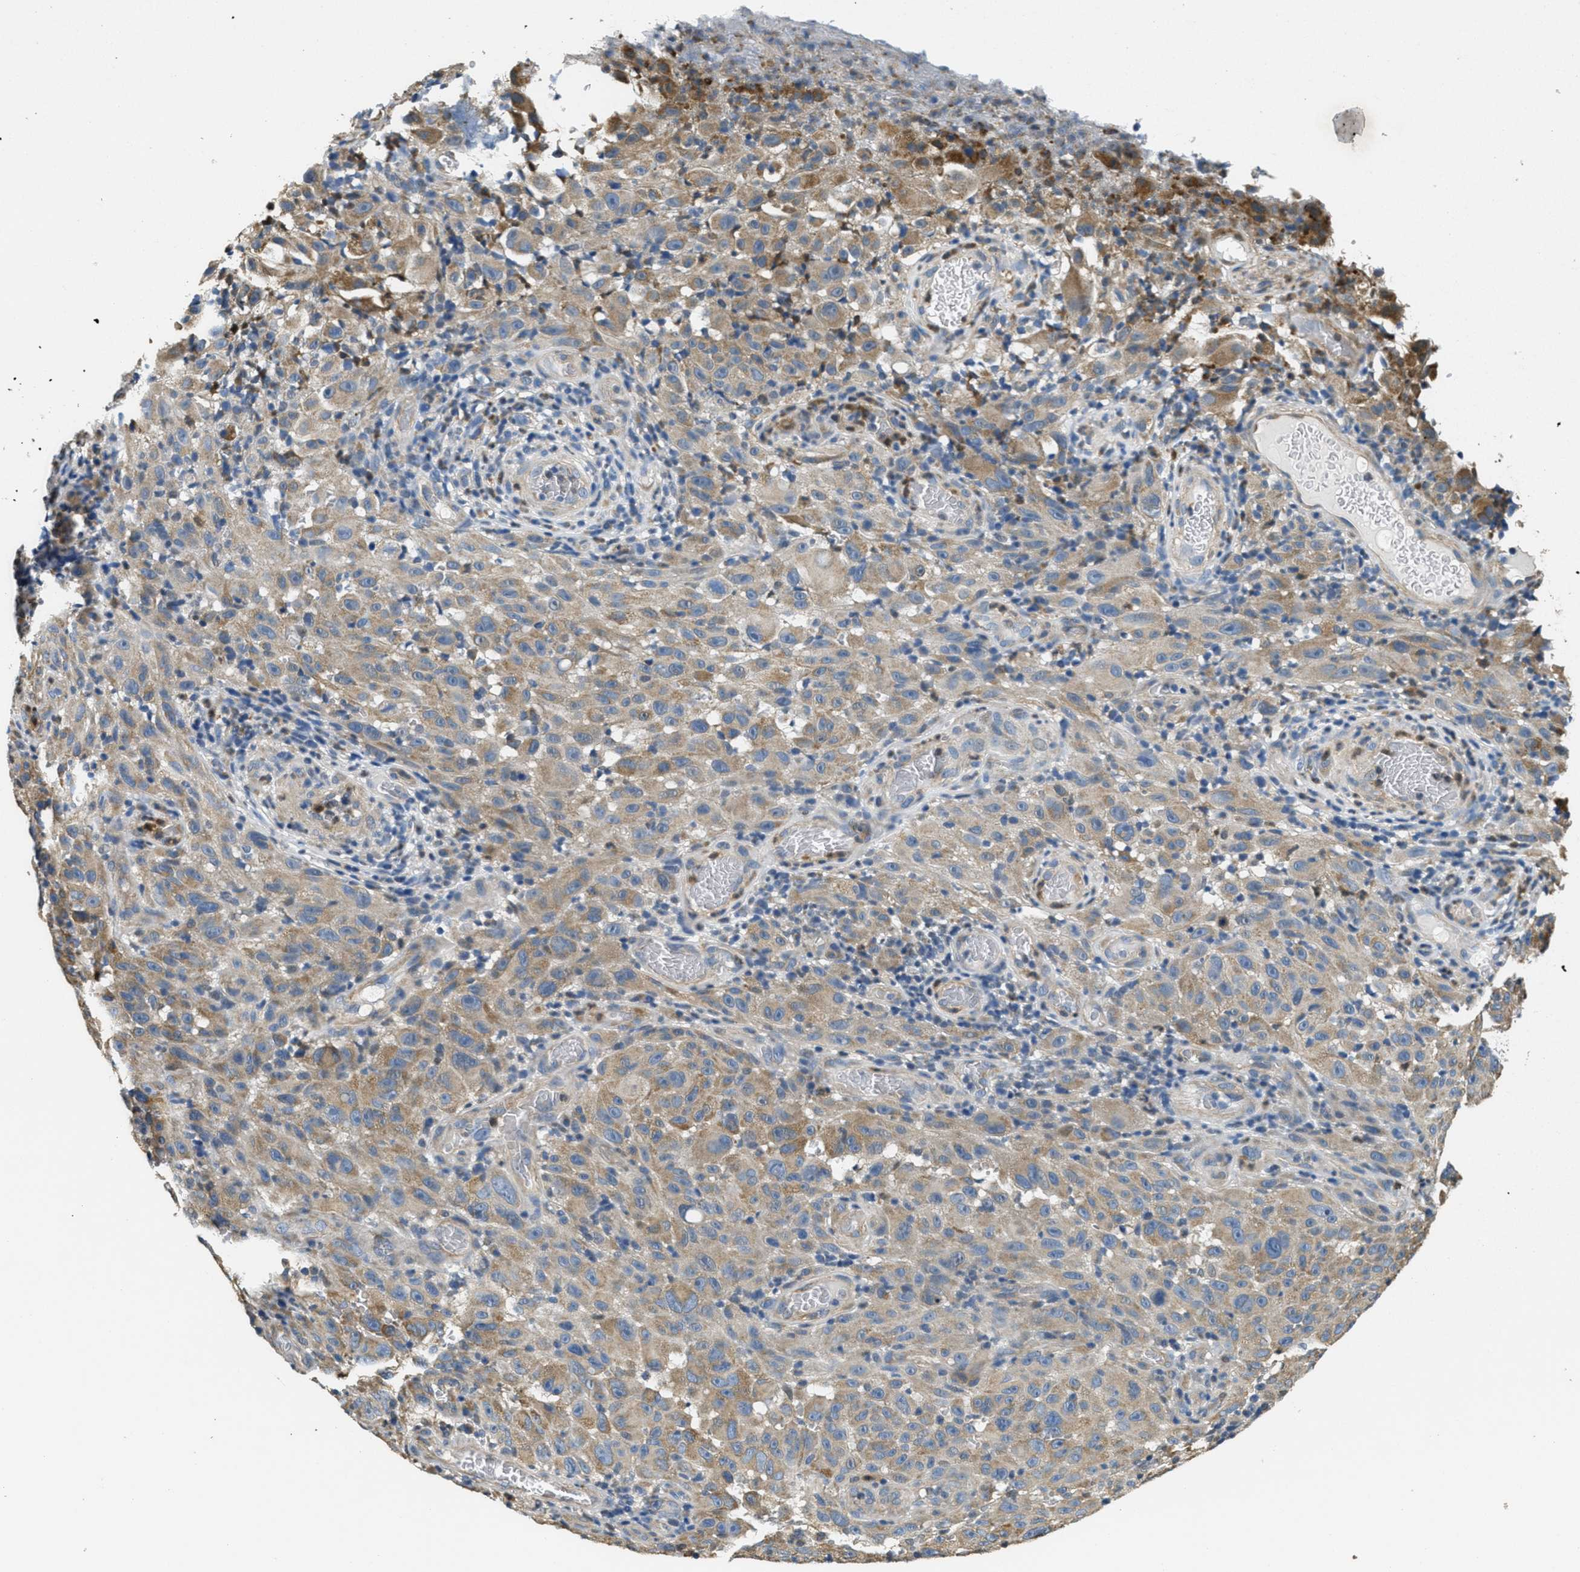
{"staining": {"intensity": "moderate", "quantity": "25%-75%", "location": "cytoplasmic/membranous"}, "tissue": "melanoma", "cell_type": "Tumor cells", "image_type": "cancer", "snomed": [{"axis": "morphology", "description": "Malignant melanoma, NOS"}, {"axis": "topography", "description": "Skin"}], "caption": "Immunohistochemistry (IHC) staining of melanoma, which demonstrates medium levels of moderate cytoplasmic/membranous positivity in about 25%-75% of tumor cells indicating moderate cytoplasmic/membranous protein positivity. The staining was performed using DAB (brown) for protein detection and nuclei were counterstained in hematoxylin (blue).", "gene": "TOMM70", "patient": {"sex": "female", "age": 82}}